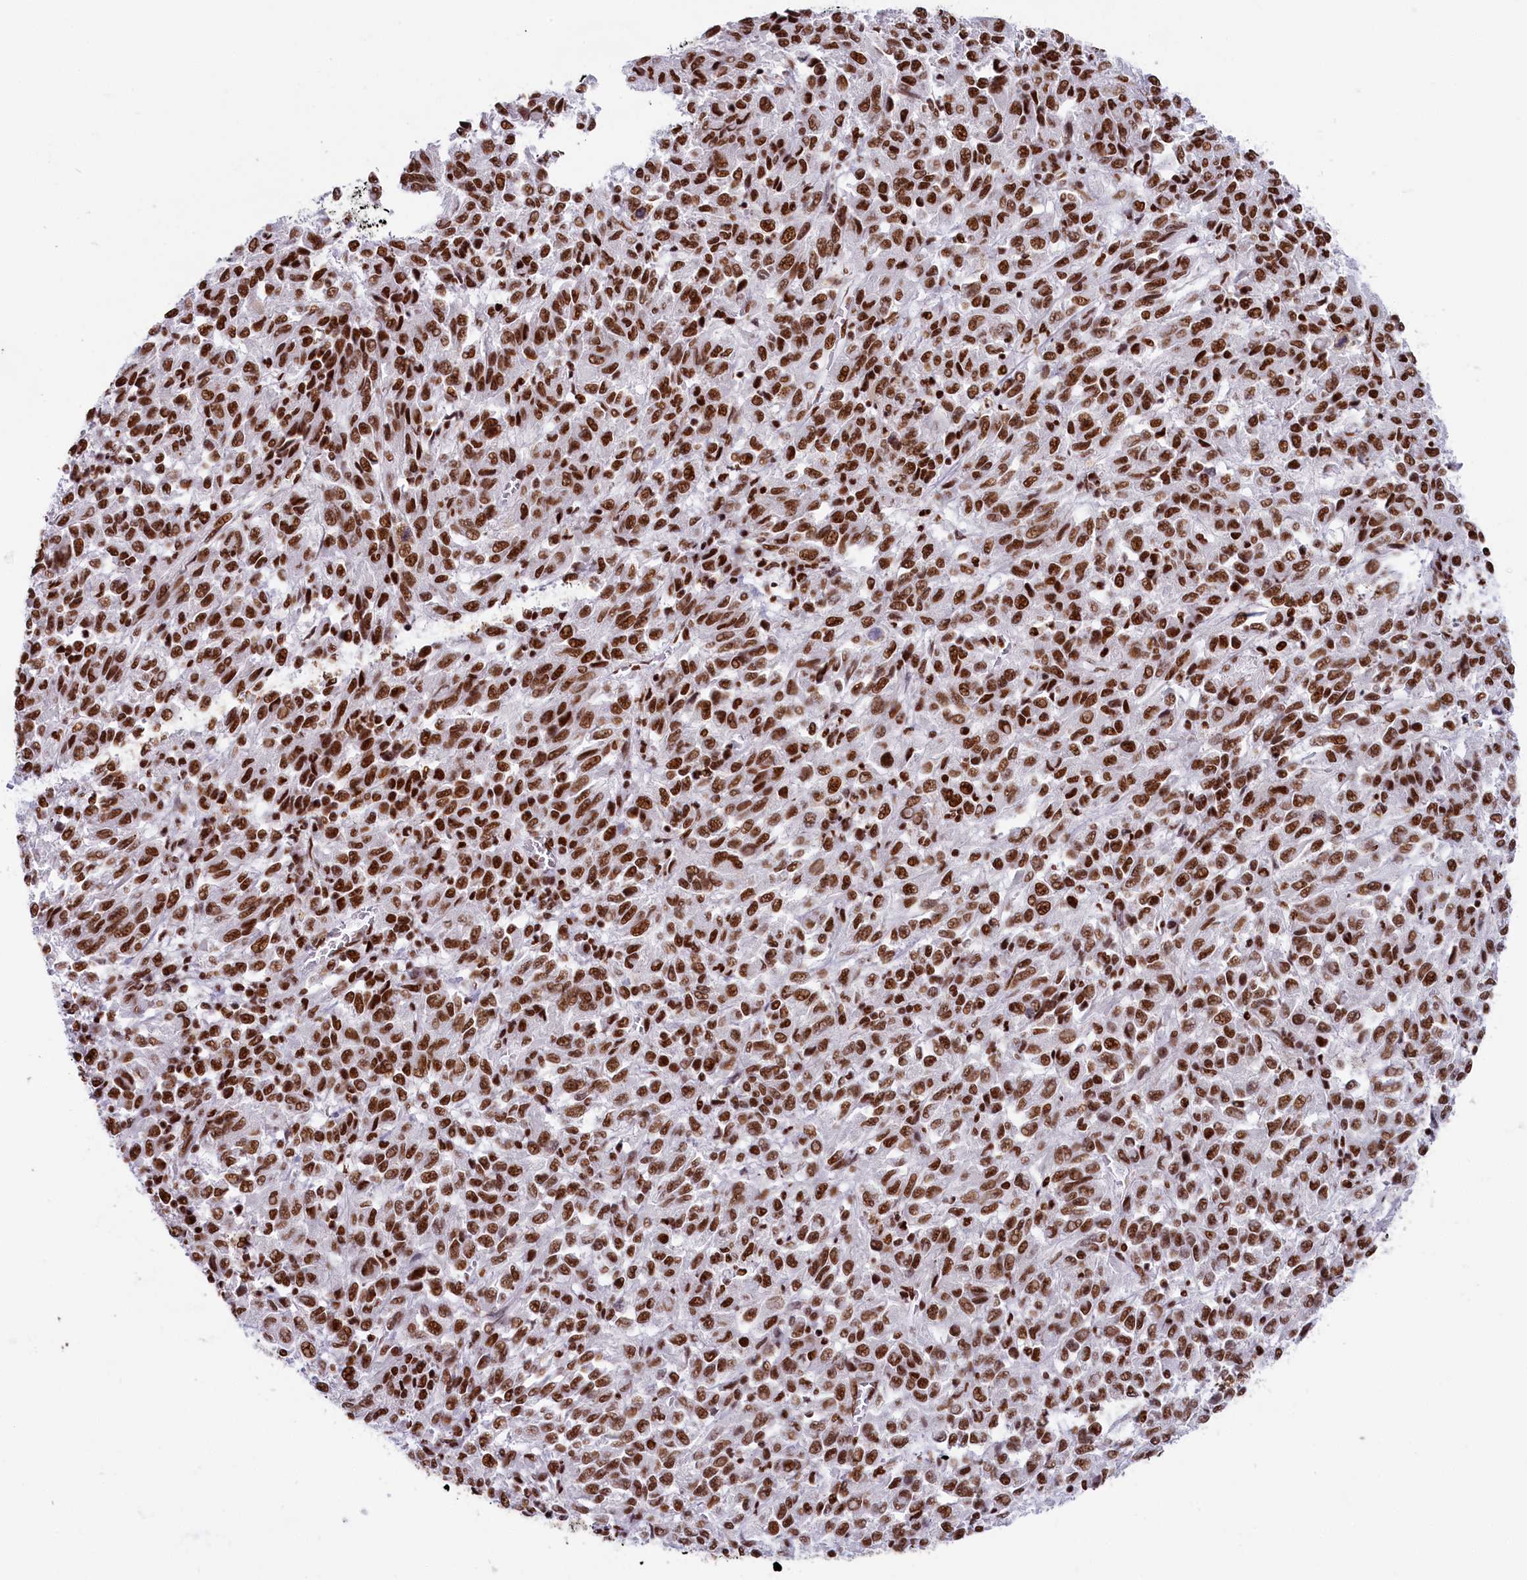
{"staining": {"intensity": "strong", "quantity": ">75%", "location": "nuclear"}, "tissue": "melanoma", "cell_type": "Tumor cells", "image_type": "cancer", "snomed": [{"axis": "morphology", "description": "Malignant melanoma, Metastatic site"}, {"axis": "topography", "description": "Lung"}], "caption": "Human melanoma stained with a brown dye exhibits strong nuclear positive expression in about >75% of tumor cells.", "gene": "SNRNP70", "patient": {"sex": "male", "age": 64}}